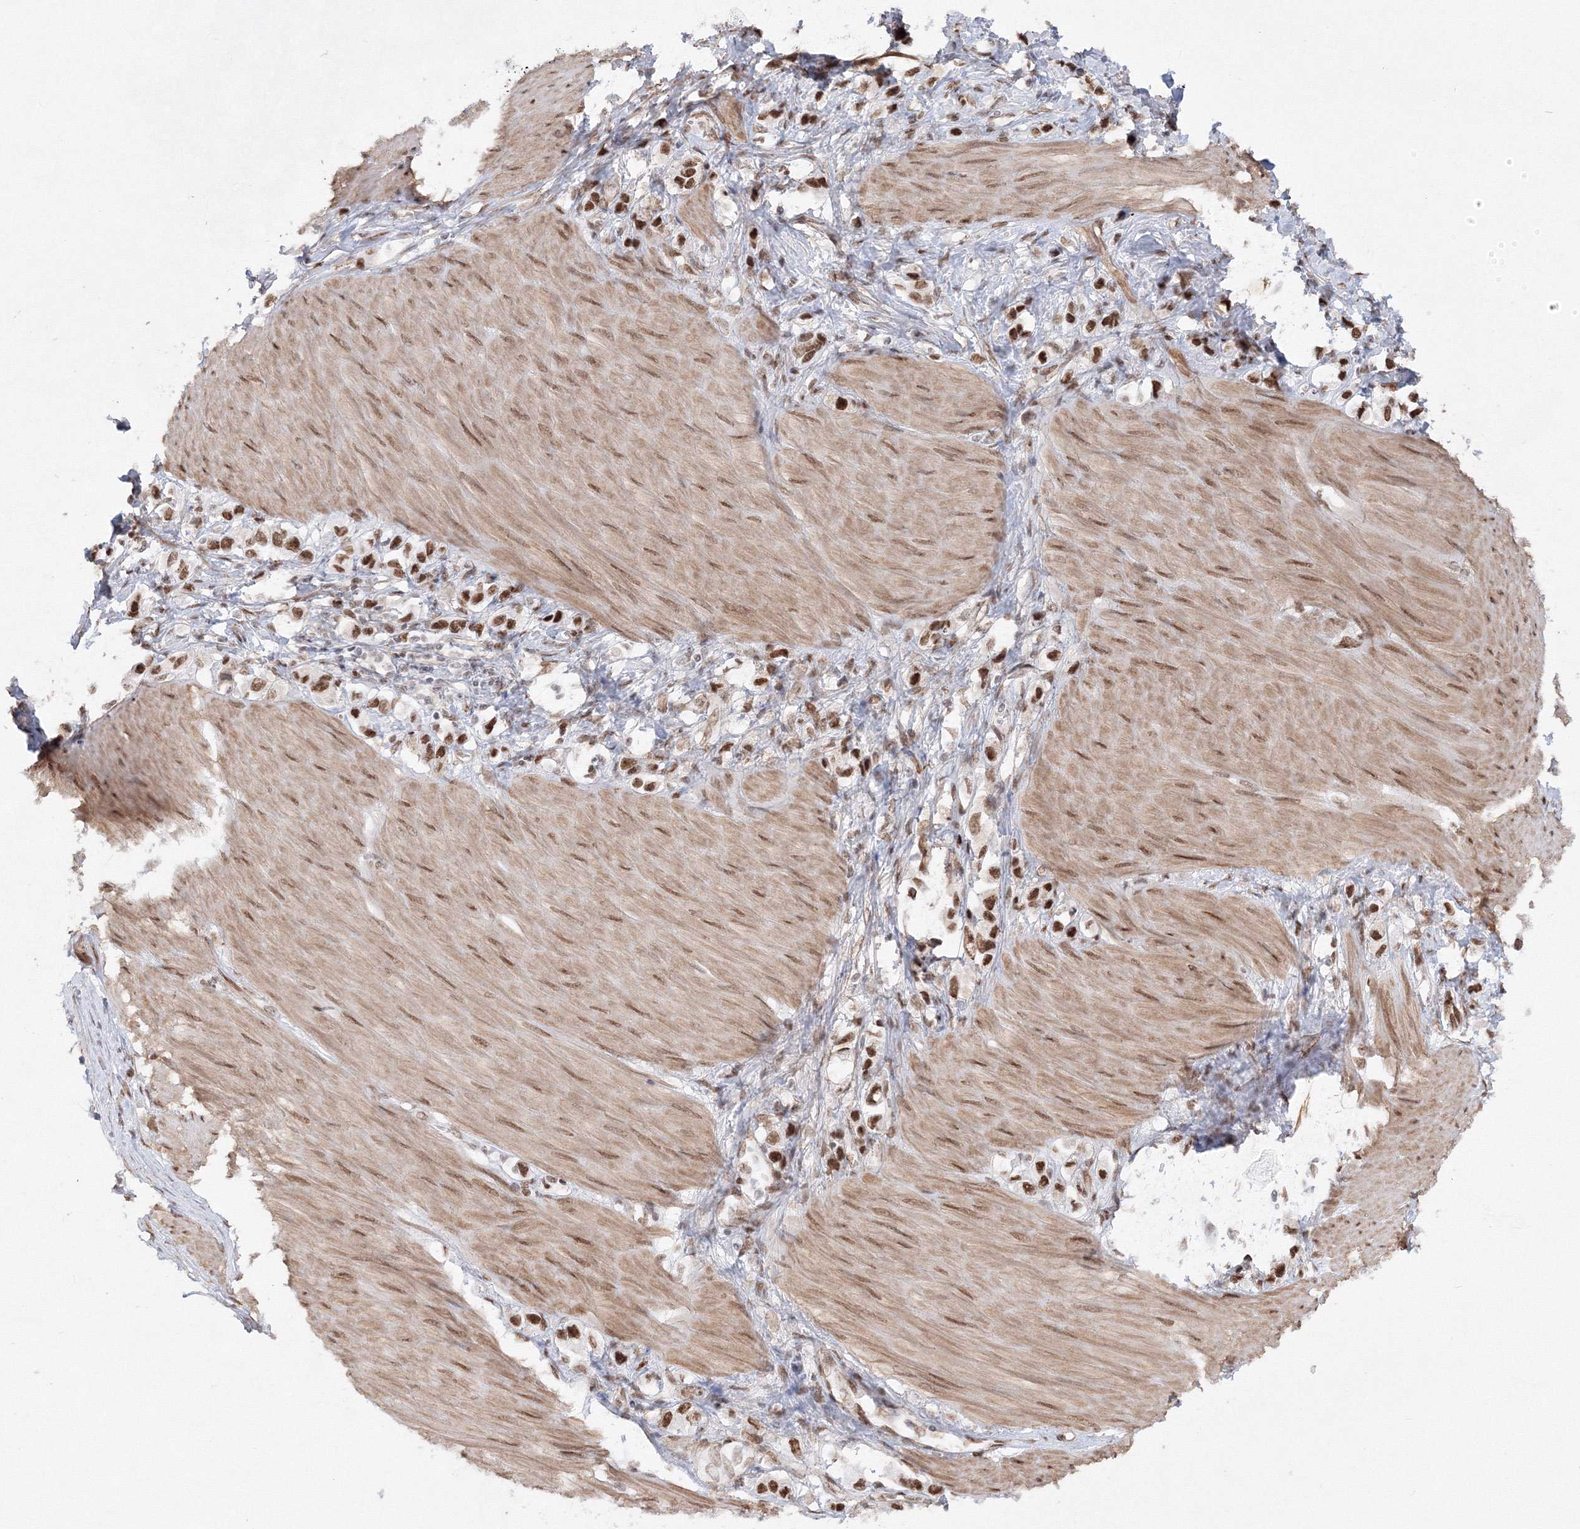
{"staining": {"intensity": "strong", "quantity": ">75%", "location": "cytoplasmic/membranous"}, "tissue": "stomach cancer", "cell_type": "Tumor cells", "image_type": "cancer", "snomed": [{"axis": "morphology", "description": "Adenocarcinoma, NOS"}, {"axis": "topography", "description": "Stomach"}], "caption": "DAB (3,3'-diaminobenzidine) immunohistochemical staining of stomach cancer (adenocarcinoma) exhibits strong cytoplasmic/membranous protein staining in approximately >75% of tumor cells.", "gene": "ZNF638", "patient": {"sex": "female", "age": 65}}